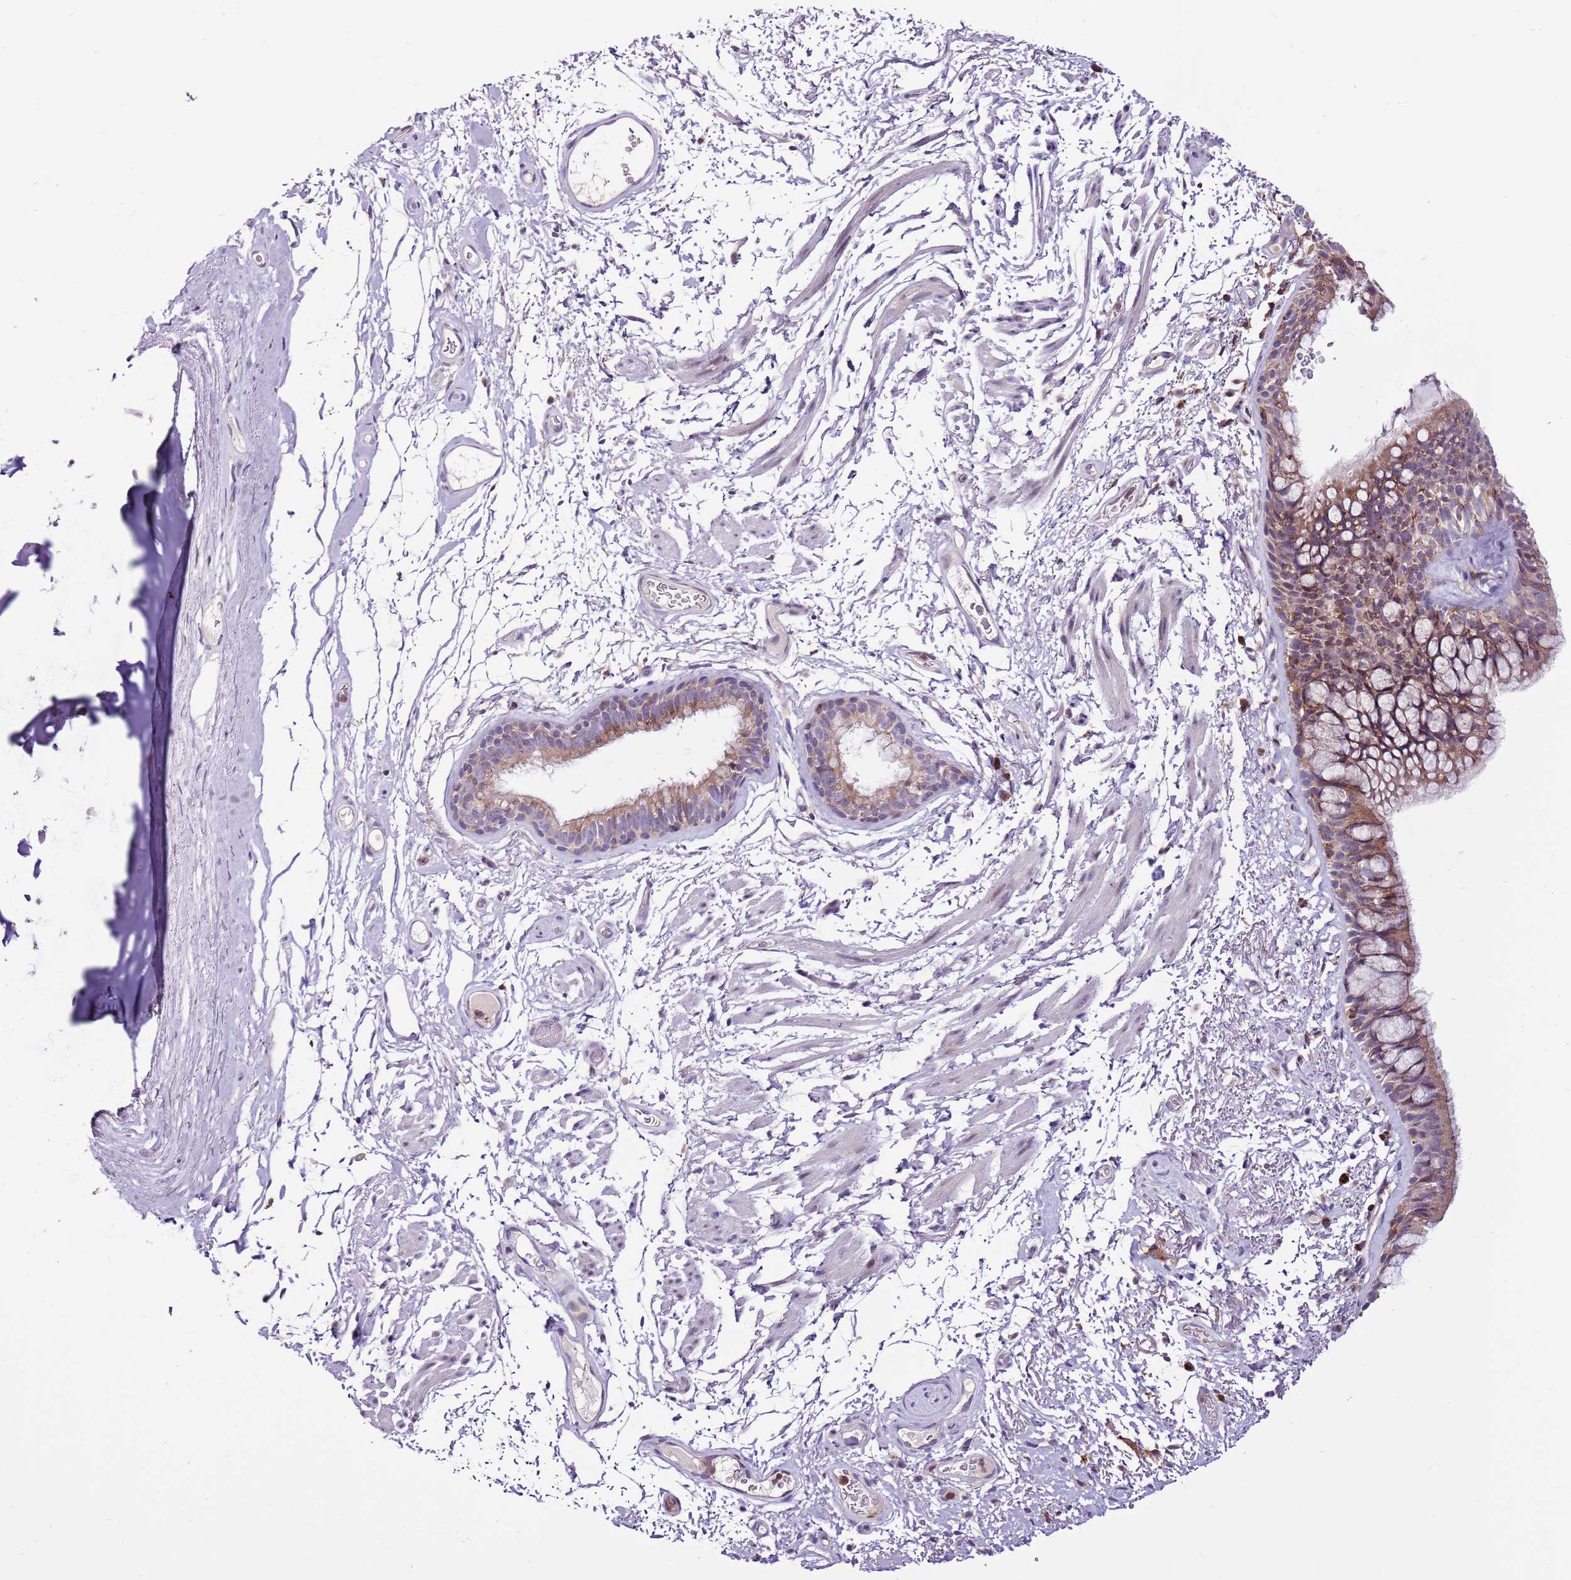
{"staining": {"intensity": "moderate", "quantity": "25%-75%", "location": "cytoplasmic/membranous"}, "tissue": "bronchus", "cell_type": "Respiratory epithelial cells", "image_type": "normal", "snomed": [{"axis": "morphology", "description": "Normal tissue, NOS"}, {"axis": "topography", "description": "Cartilage tissue"}, {"axis": "topography", "description": "Bronchus"}], "caption": "A brown stain labels moderate cytoplasmic/membranous positivity of a protein in respiratory epithelial cells of unremarkable human bronchus. Immunohistochemistry stains the protein in brown and the nuclei are stained blue.", "gene": "ZSWIM1", "patient": {"sex": "female", "age": 73}}